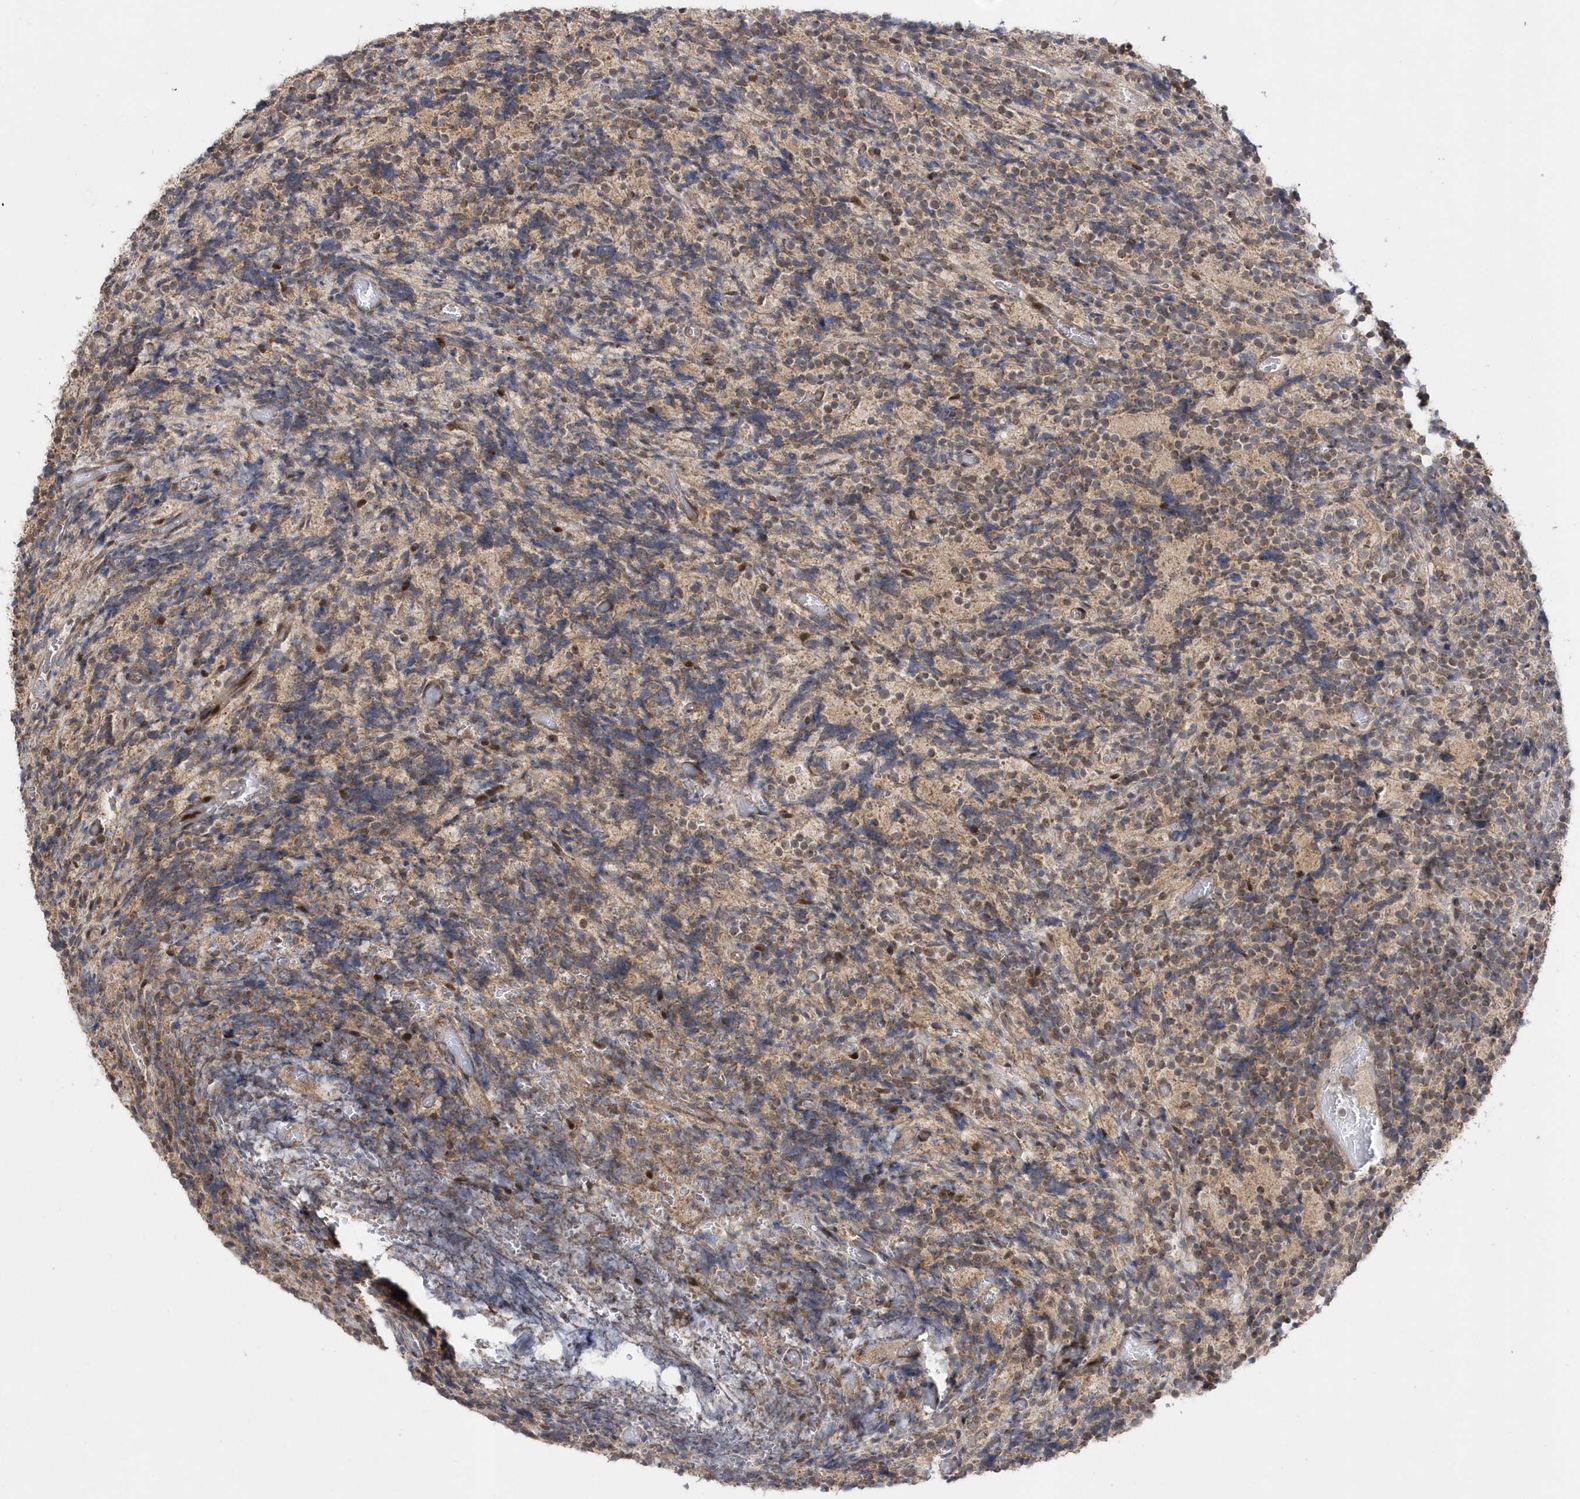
{"staining": {"intensity": "weak", "quantity": "25%-75%", "location": "cytoplasmic/membranous"}, "tissue": "glioma", "cell_type": "Tumor cells", "image_type": "cancer", "snomed": [{"axis": "morphology", "description": "Glioma, malignant, Low grade"}, {"axis": "topography", "description": "Brain"}], "caption": "An IHC photomicrograph of tumor tissue is shown. Protein staining in brown shows weak cytoplasmic/membranous positivity in glioma within tumor cells.", "gene": "DALRD3", "patient": {"sex": "female", "age": 1}}